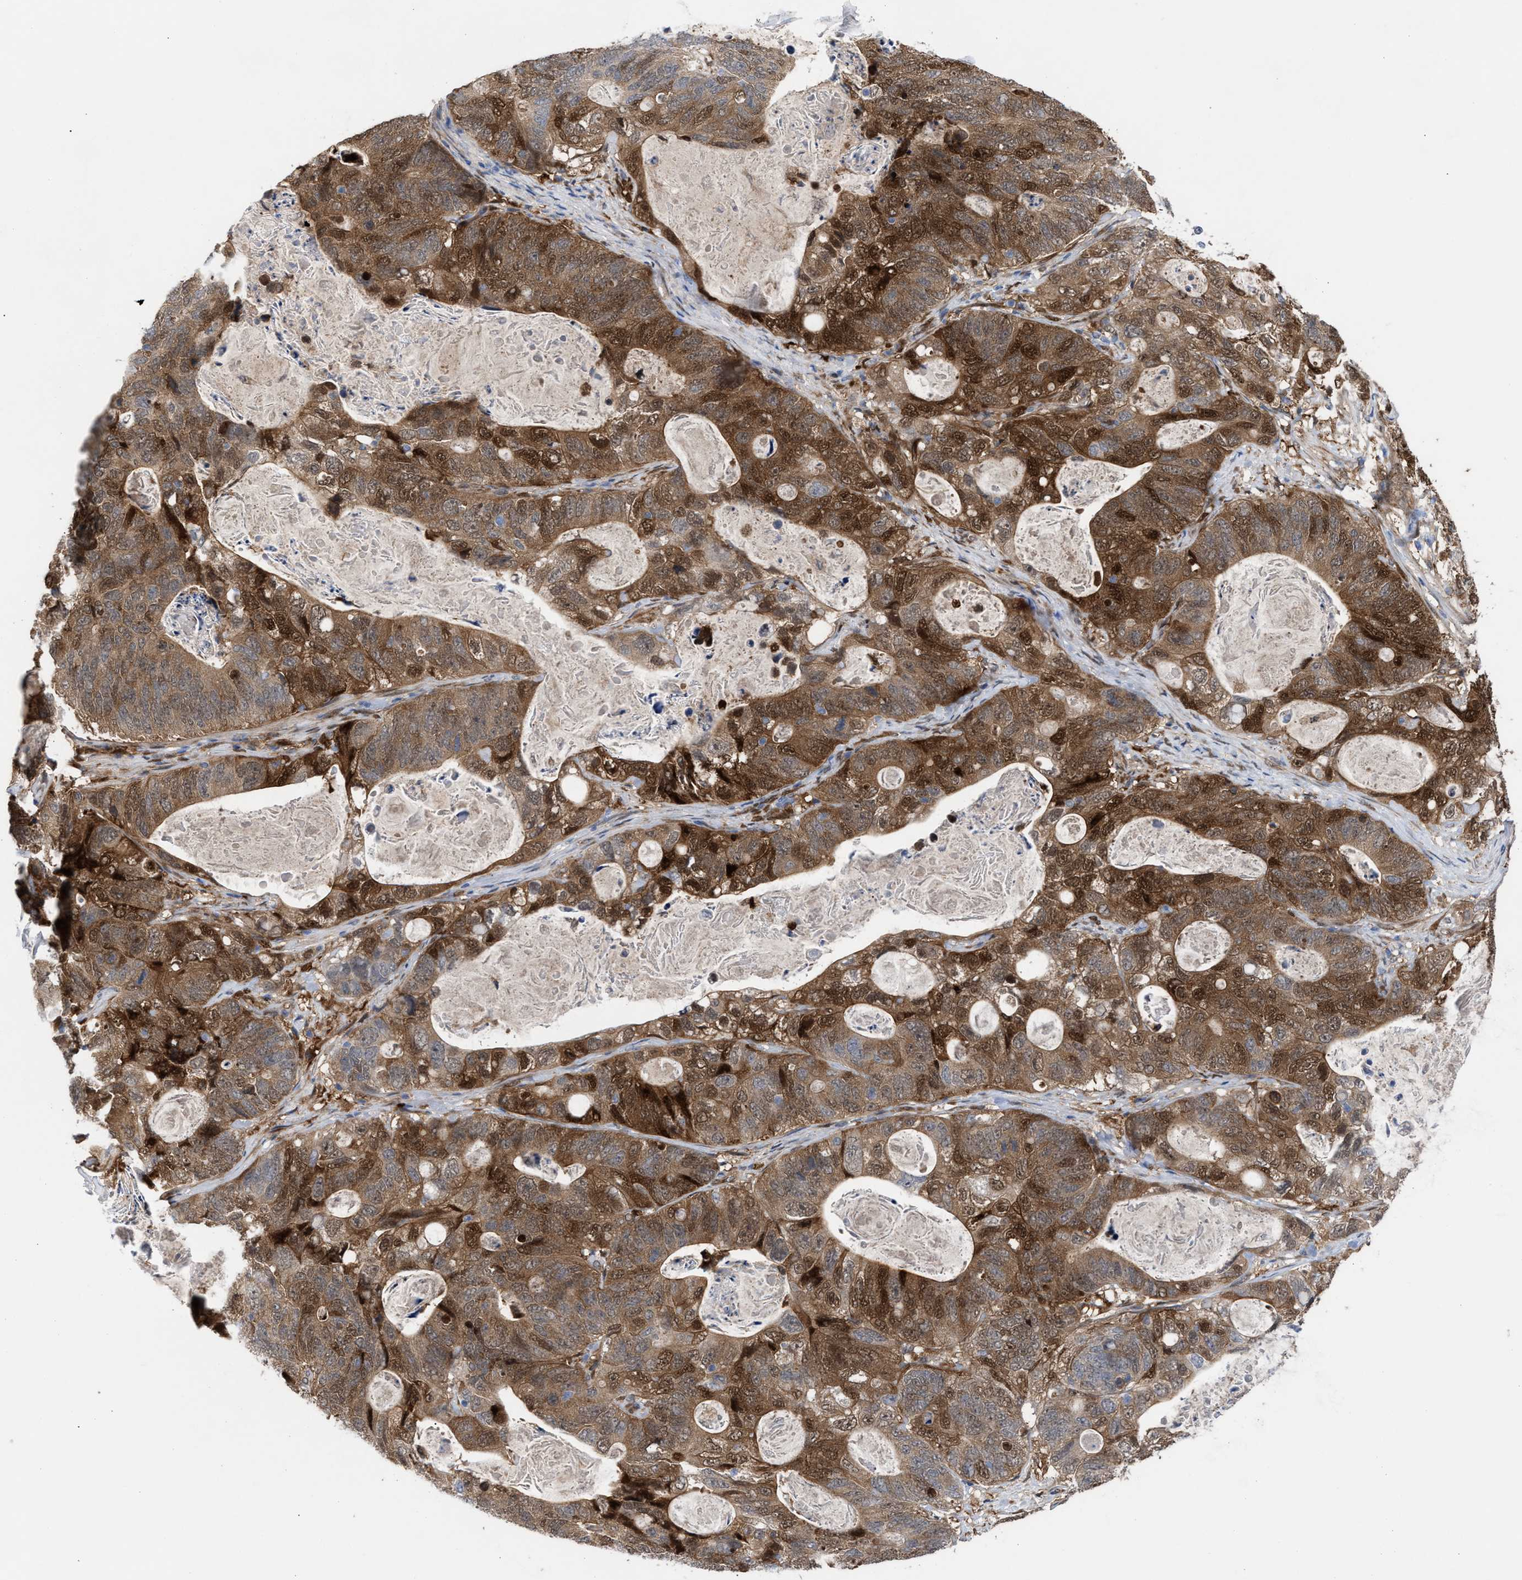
{"staining": {"intensity": "strong", "quantity": ">75%", "location": "cytoplasmic/membranous,nuclear"}, "tissue": "stomach cancer", "cell_type": "Tumor cells", "image_type": "cancer", "snomed": [{"axis": "morphology", "description": "Normal tissue, NOS"}, {"axis": "morphology", "description": "Adenocarcinoma, NOS"}, {"axis": "topography", "description": "Stomach"}], "caption": "Stomach cancer stained with DAB (3,3'-diaminobenzidine) IHC demonstrates high levels of strong cytoplasmic/membranous and nuclear staining in approximately >75% of tumor cells.", "gene": "TP53I3", "patient": {"sex": "female", "age": 89}}